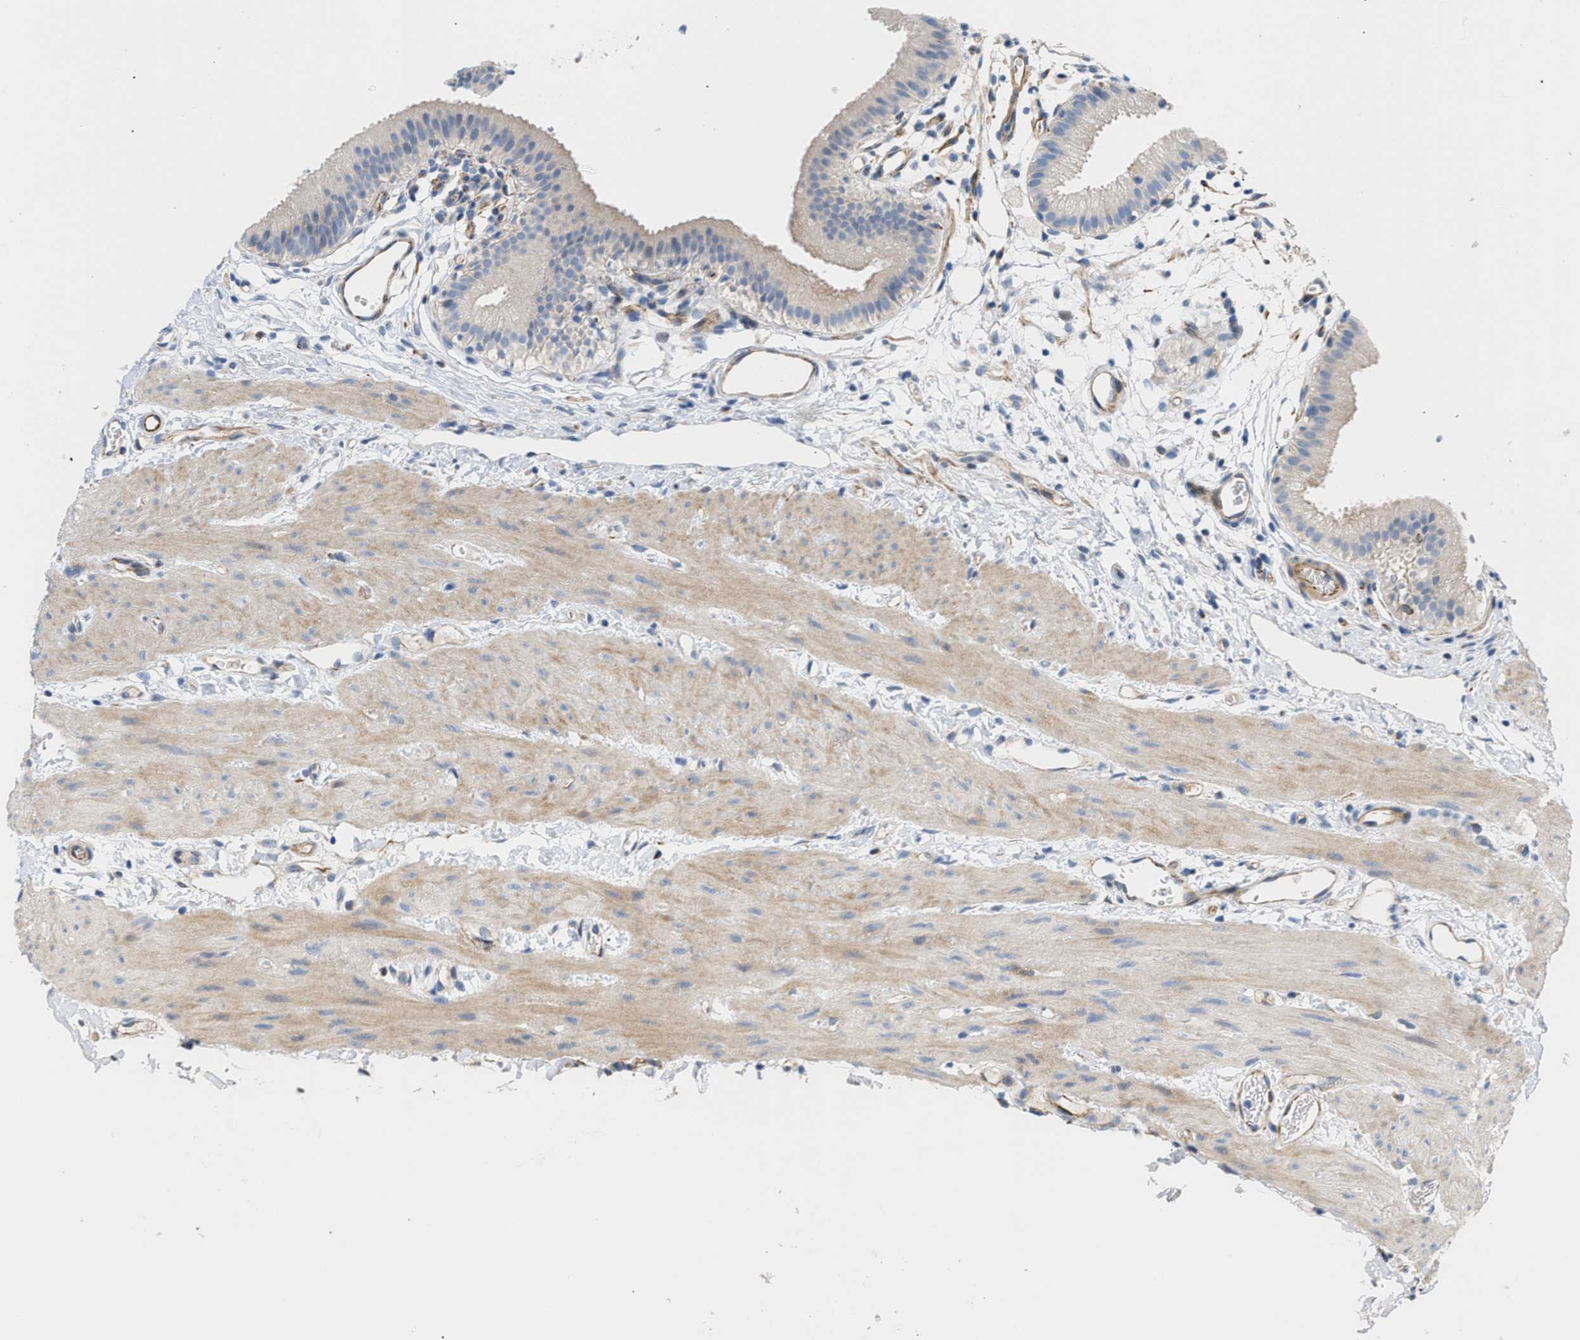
{"staining": {"intensity": "weak", "quantity": "25%-75%", "location": "cytoplasmic/membranous"}, "tissue": "gallbladder", "cell_type": "Glandular cells", "image_type": "normal", "snomed": [{"axis": "morphology", "description": "Normal tissue, NOS"}, {"axis": "topography", "description": "Gallbladder"}], "caption": "Protein expression analysis of unremarkable human gallbladder reveals weak cytoplasmic/membranous staining in approximately 25%-75% of glandular cells. The staining is performed using DAB brown chromogen to label protein expression. The nuclei are counter-stained blue using hematoxylin.", "gene": "TFPI", "patient": {"sex": "female", "age": 26}}